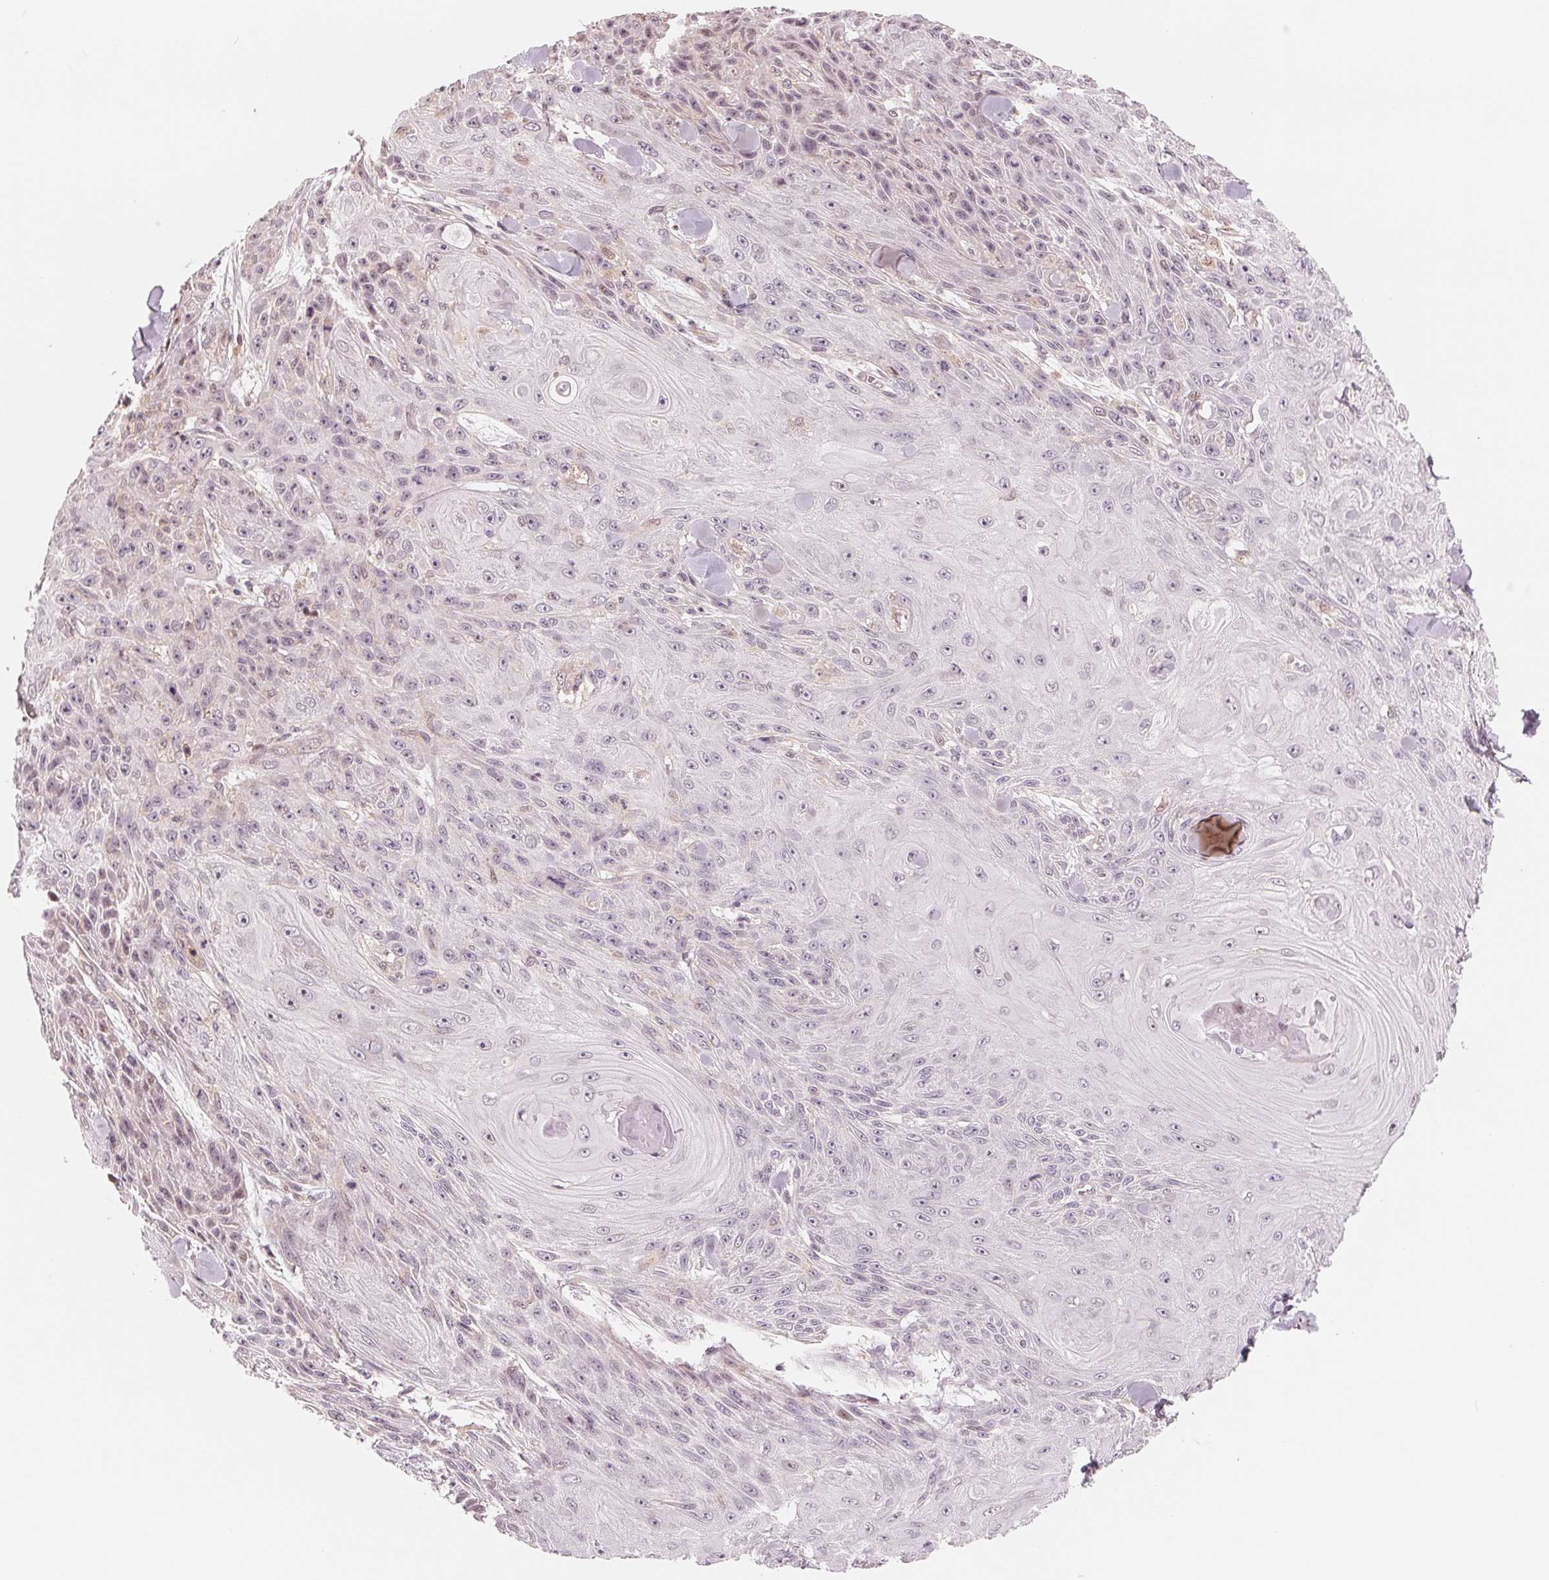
{"staining": {"intensity": "negative", "quantity": "none", "location": "none"}, "tissue": "skin cancer", "cell_type": "Tumor cells", "image_type": "cancer", "snomed": [{"axis": "morphology", "description": "Squamous cell carcinoma, NOS"}, {"axis": "topography", "description": "Skin"}], "caption": "The histopathology image reveals no staining of tumor cells in skin cancer.", "gene": "IL9R", "patient": {"sex": "male", "age": 88}}